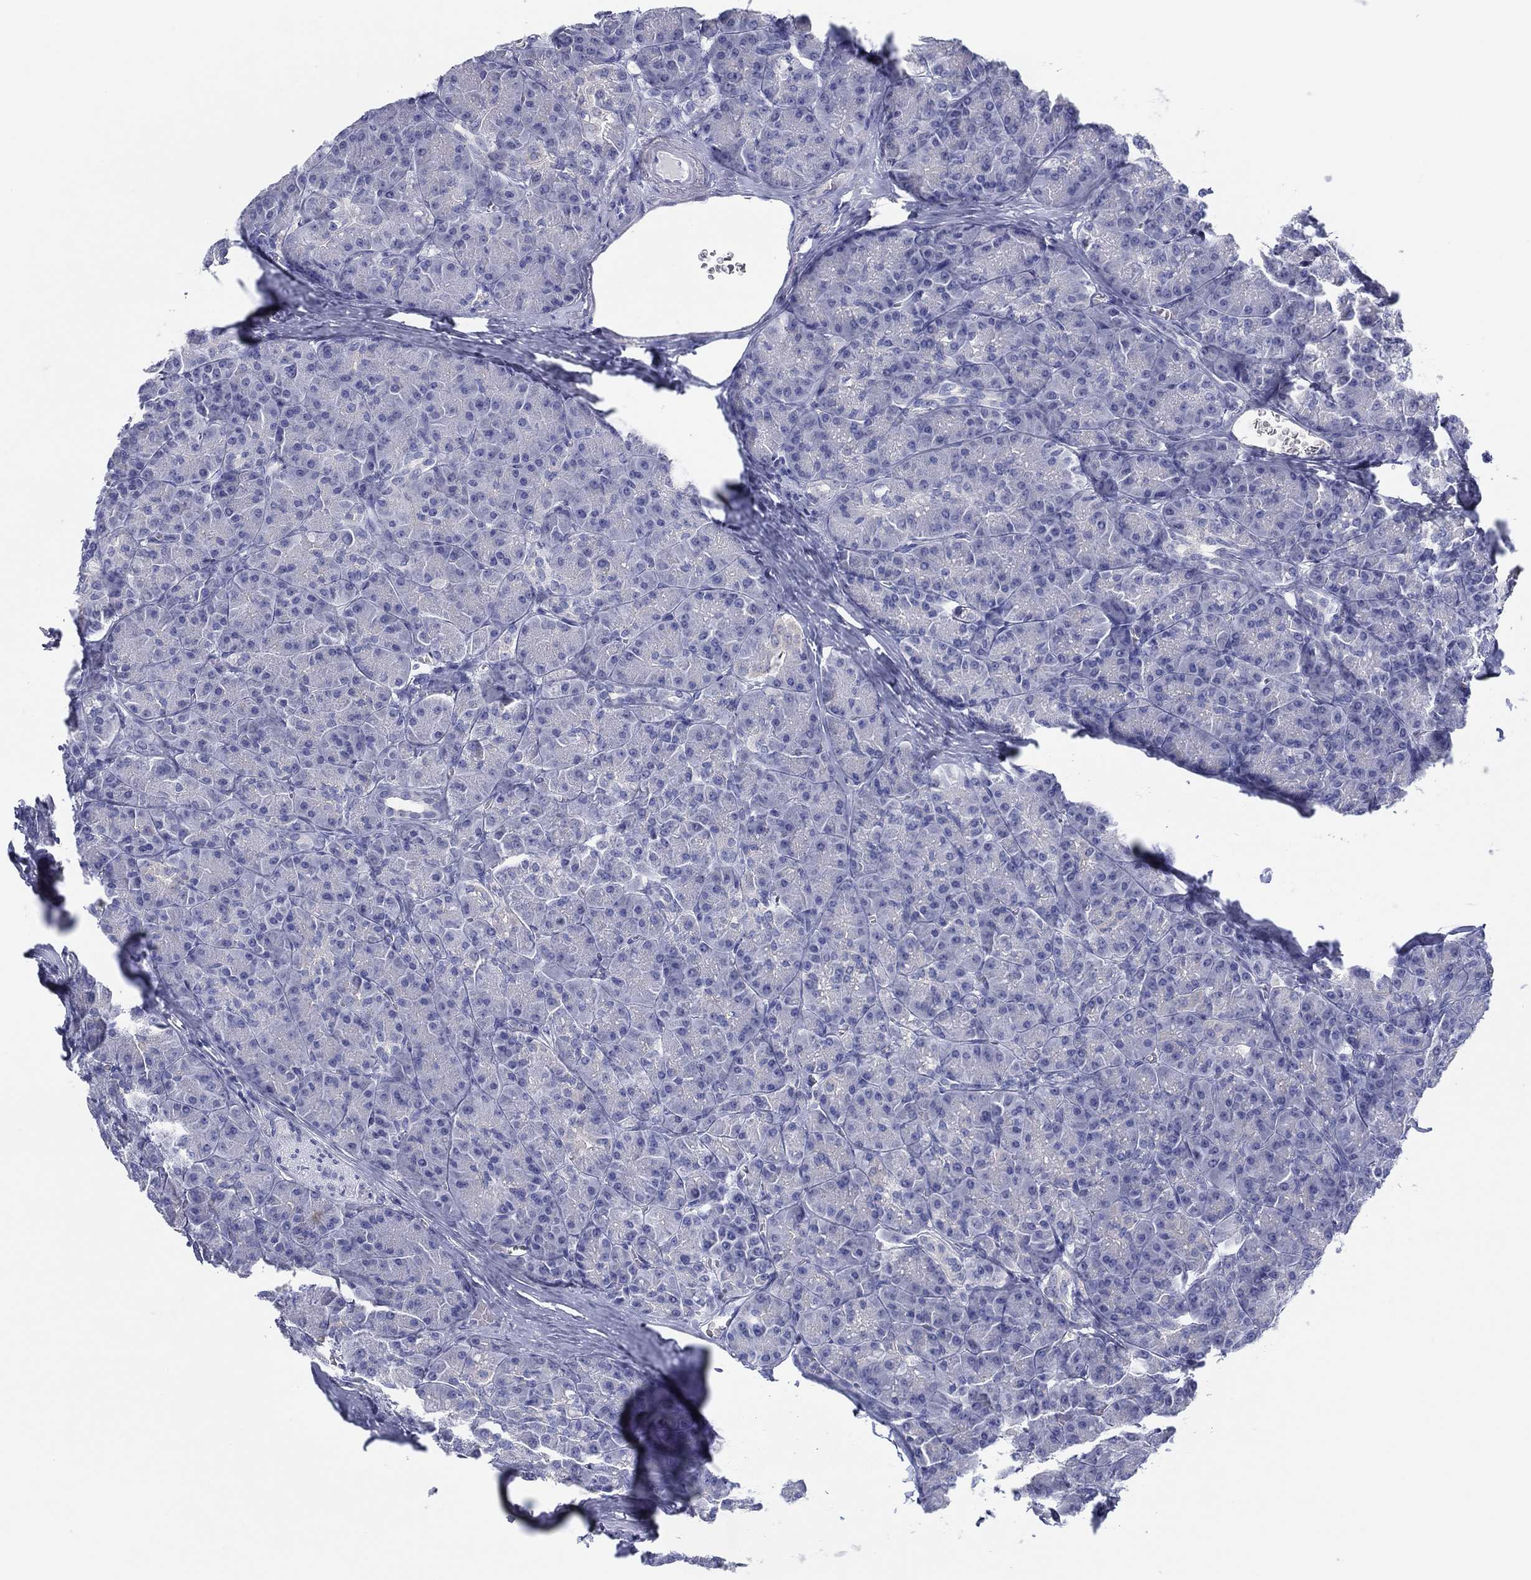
{"staining": {"intensity": "negative", "quantity": "none", "location": "none"}, "tissue": "pancreas", "cell_type": "Exocrine glandular cells", "image_type": "normal", "snomed": [{"axis": "morphology", "description": "Normal tissue, NOS"}, {"axis": "topography", "description": "Pancreas"}], "caption": "An image of pancreas stained for a protein demonstrates no brown staining in exocrine glandular cells. The staining was performed using DAB (3,3'-diaminobenzidine) to visualize the protein expression in brown, while the nuclei were stained in blue with hematoxylin (Magnification: 20x).", "gene": "HAPLN4", "patient": {"sex": "male", "age": 57}}